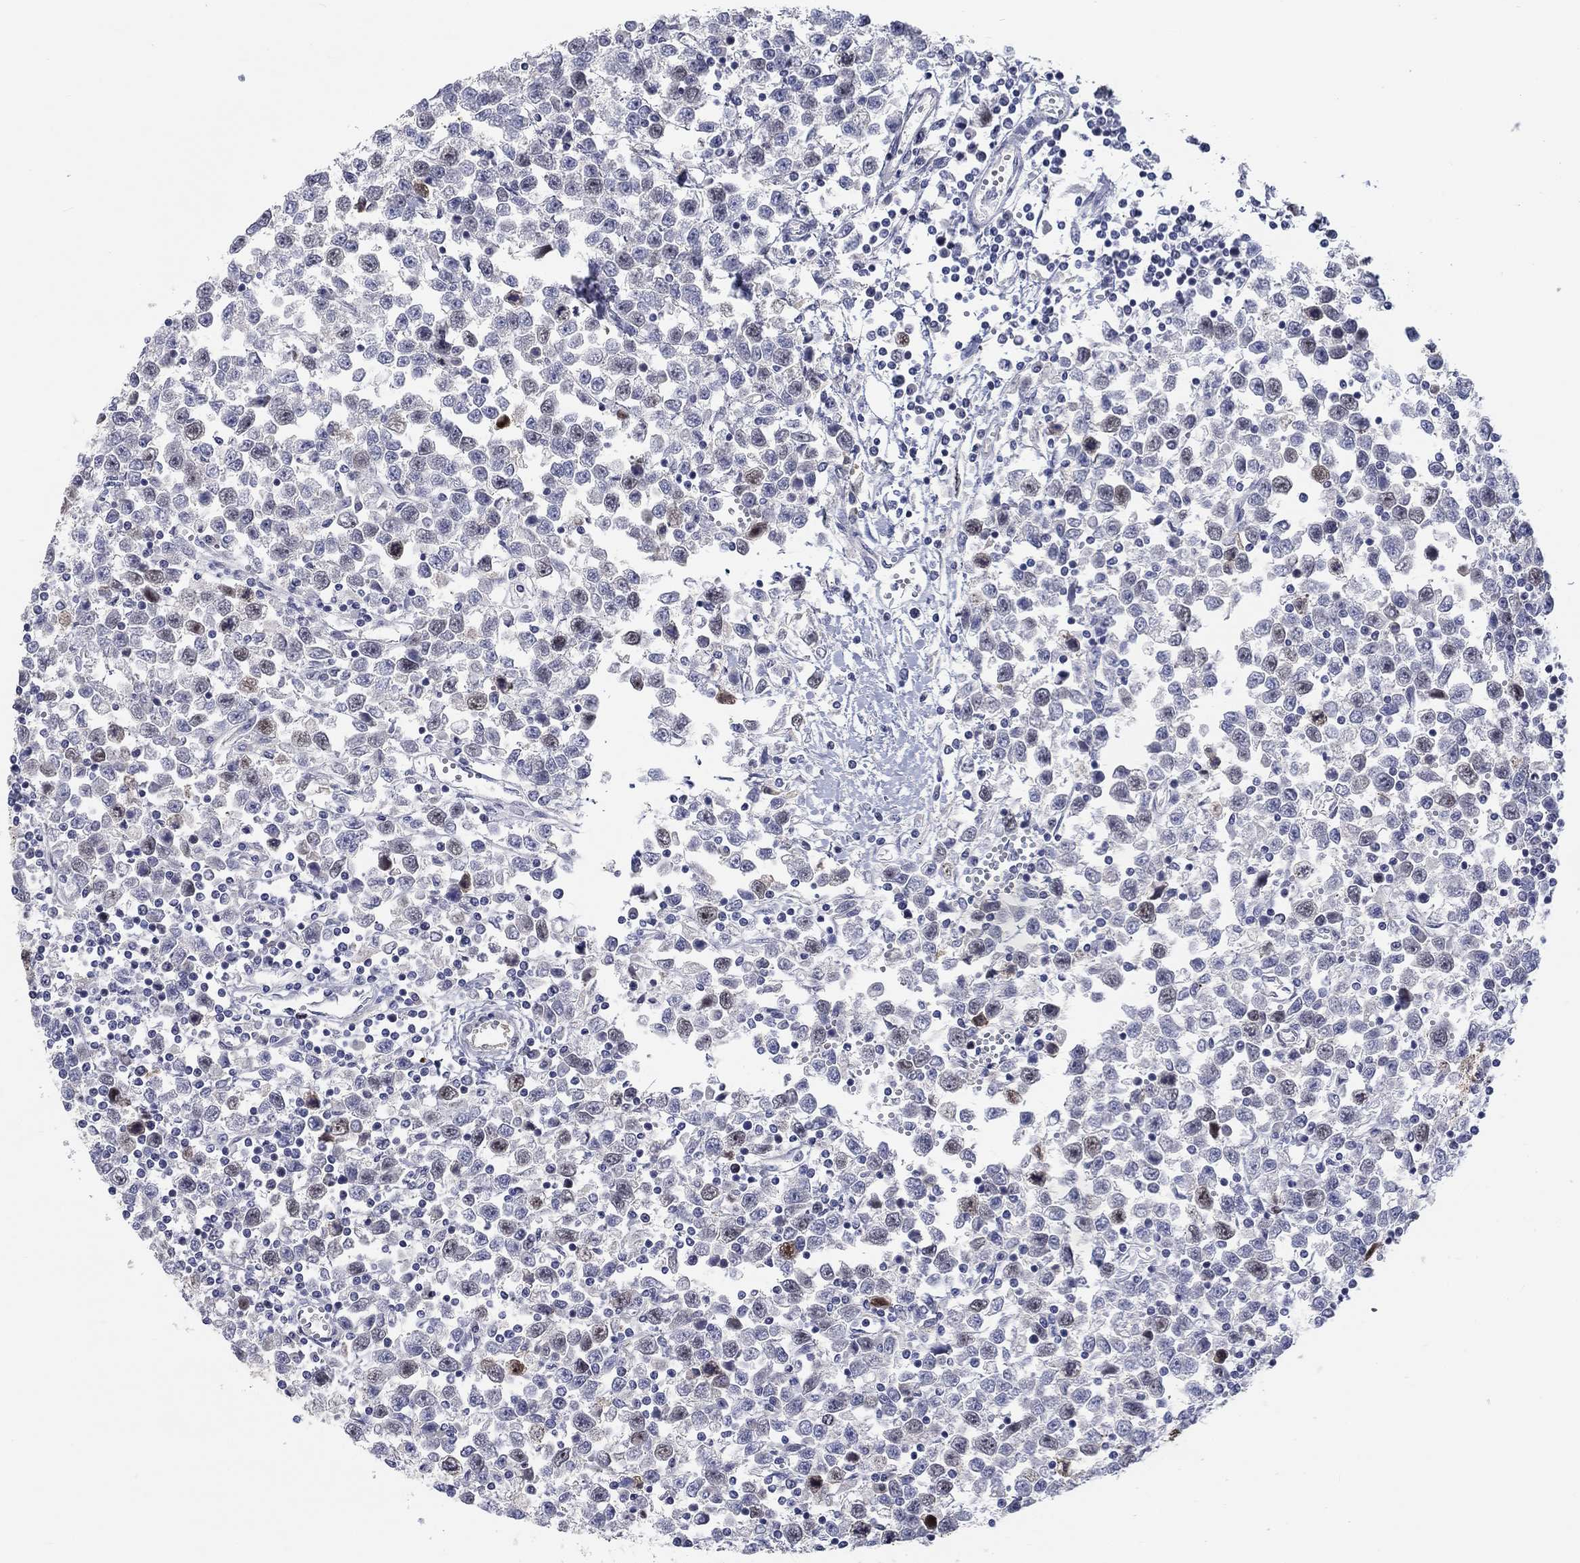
{"staining": {"intensity": "strong", "quantity": "<25%", "location": "nuclear"}, "tissue": "testis cancer", "cell_type": "Tumor cells", "image_type": "cancer", "snomed": [{"axis": "morphology", "description": "Seminoma, NOS"}, {"axis": "topography", "description": "Testis"}], "caption": "There is medium levels of strong nuclear positivity in tumor cells of seminoma (testis), as demonstrated by immunohistochemical staining (brown color).", "gene": "PRC1", "patient": {"sex": "male", "age": 34}}